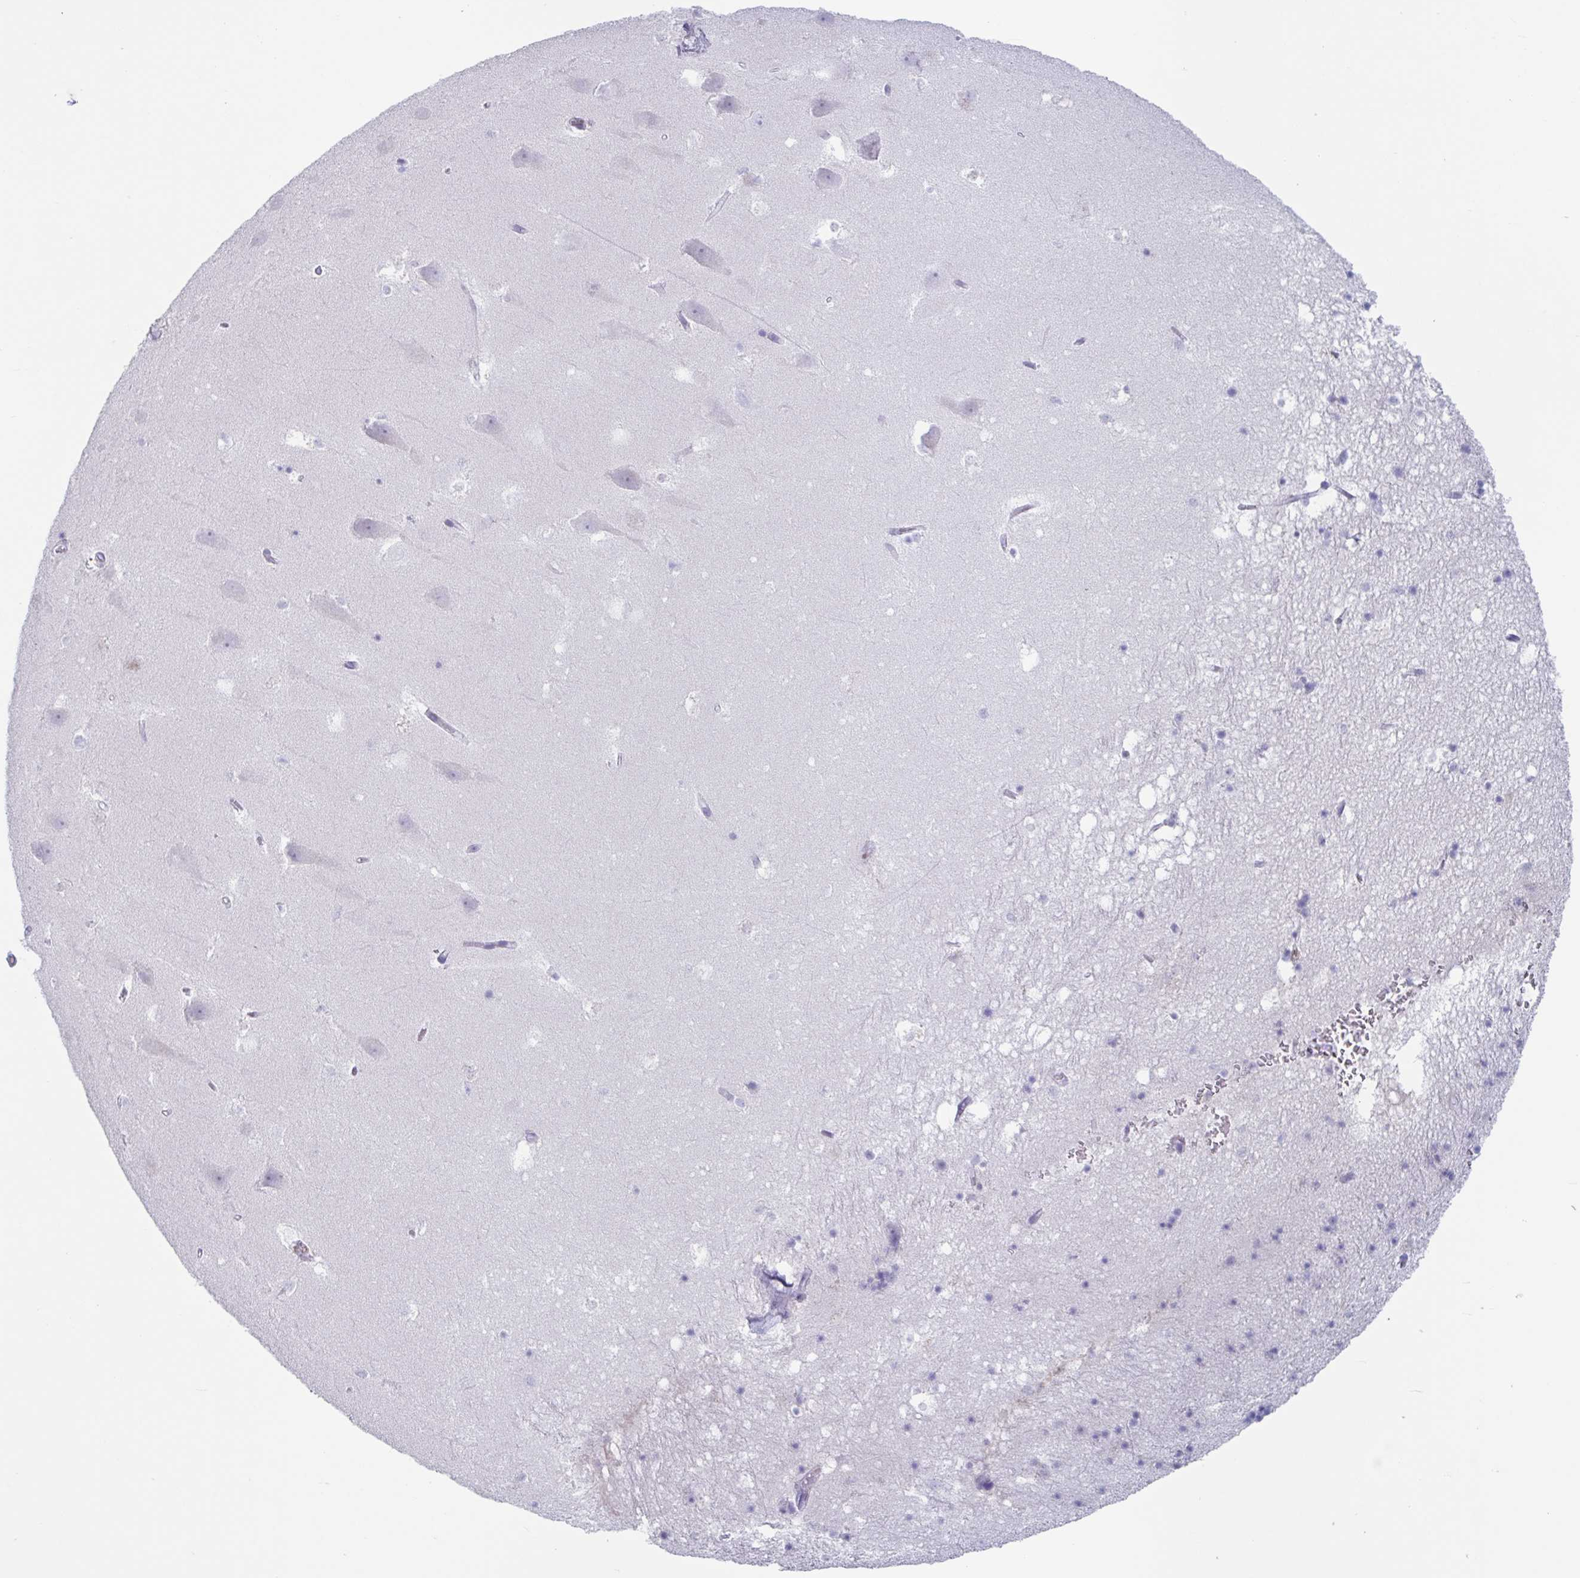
{"staining": {"intensity": "negative", "quantity": "none", "location": "none"}, "tissue": "hippocampus", "cell_type": "Glial cells", "image_type": "normal", "snomed": [{"axis": "morphology", "description": "Normal tissue, NOS"}, {"axis": "topography", "description": "Hippocampus"}], "caption": "A high-resolution photomicrograph shows immunohistochemistry staining of normal hippocampus, which displays no significant expression in glial cells. (DAB (3,3'-diaminobenzidine) immunohistochemistry (IHC) visualized using brightfield microscopy, high magnification).", "gene": "CYP4F11", "patient": {"sex": "male", "age": 58}}